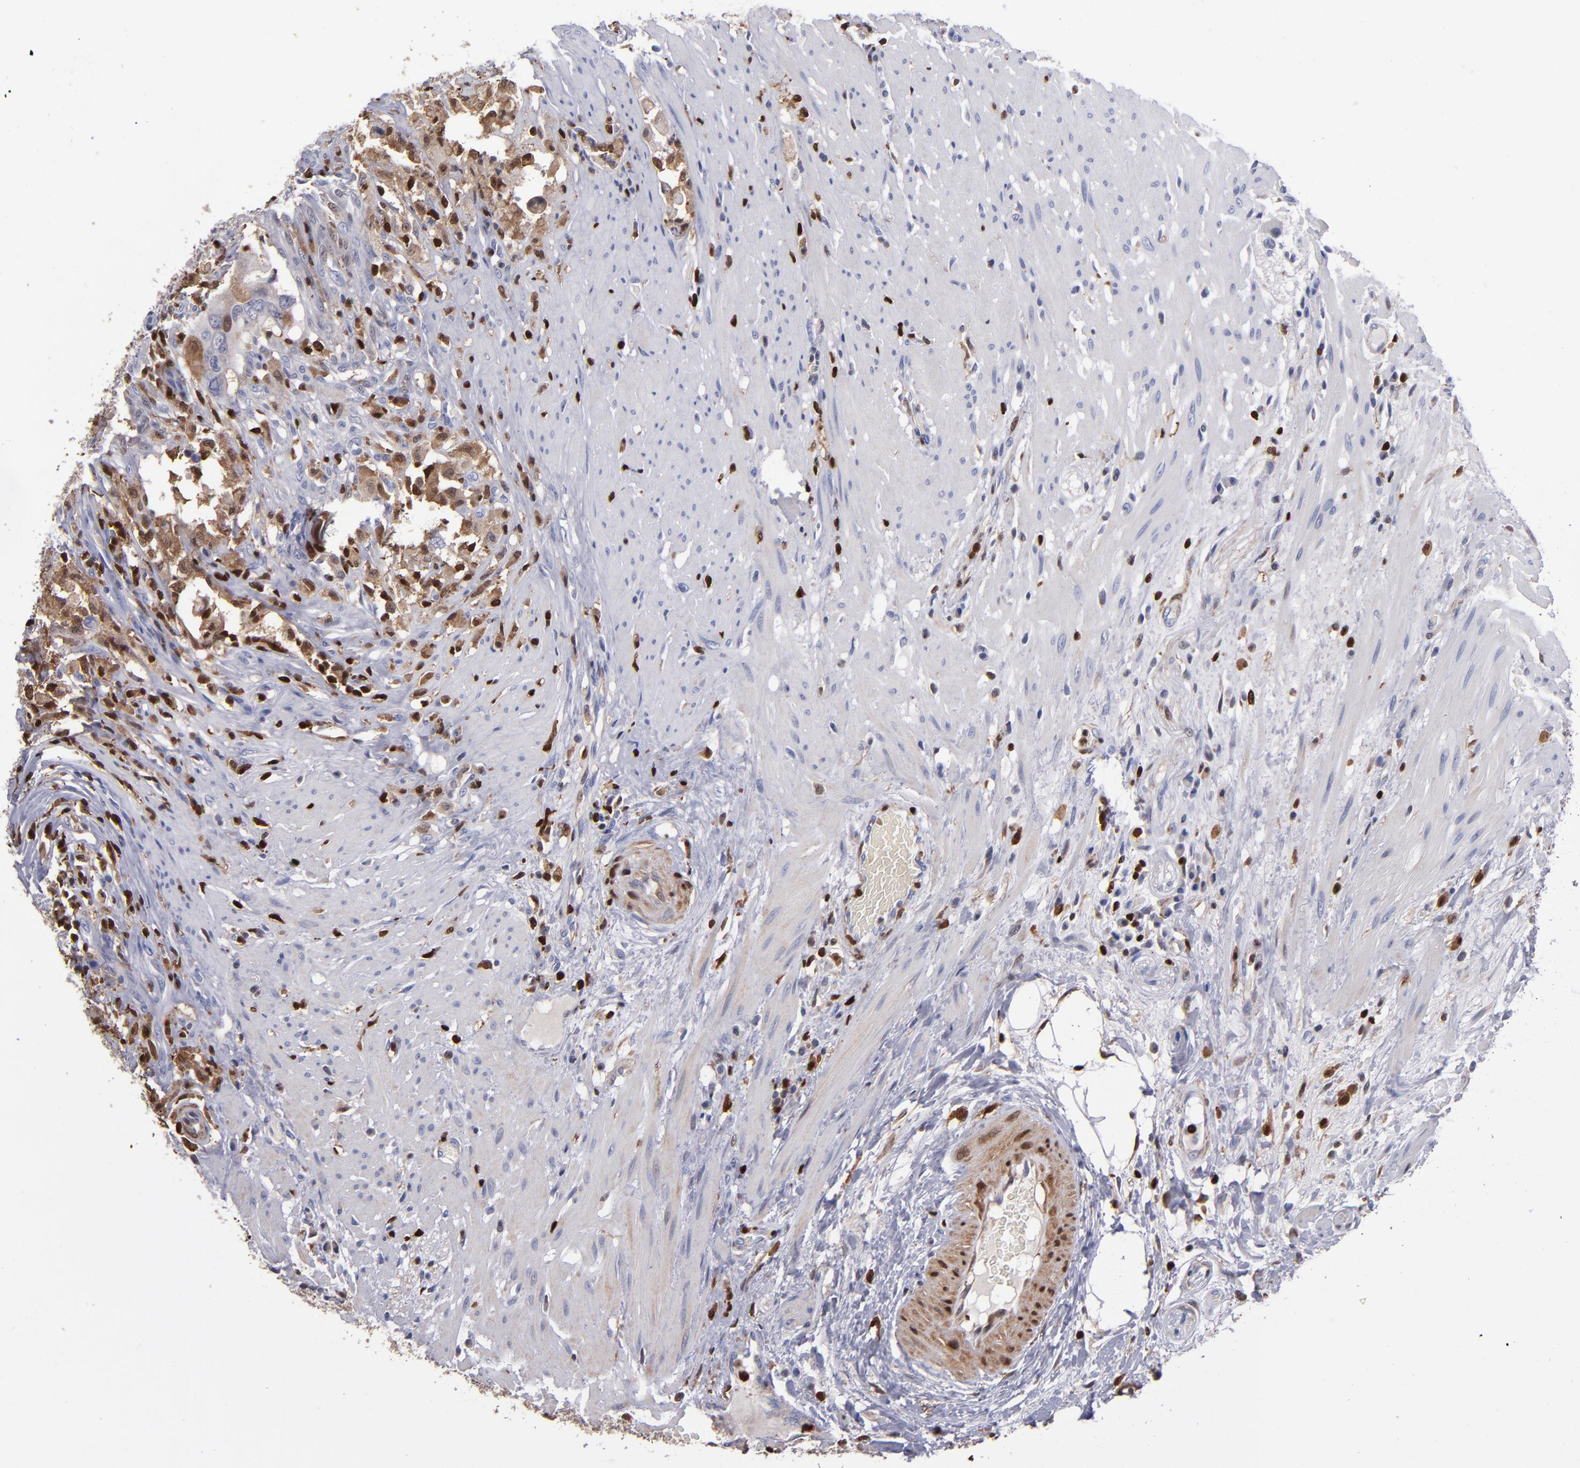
{"staining": {"intensity": "weak", "quantity": "<25%", "location": "cytoplasmic/membranous,nuclear"}, "tissue": "colorectal cancer", "cell_type": "Tumor cells", "image_type": "cancer", "snomed": [{"axis": "morphology", "description": "Adenocarcinoma, NOS"}, {"axis": "topography", "description": "Rectum"}], "caption": "This is an immunohistochemistry (IHC) histopathology image of human colorectal cancer. There is no positivity in tumor cells.", "gene": "S100A4", "patient": {"sex": "male", "age": 53}}